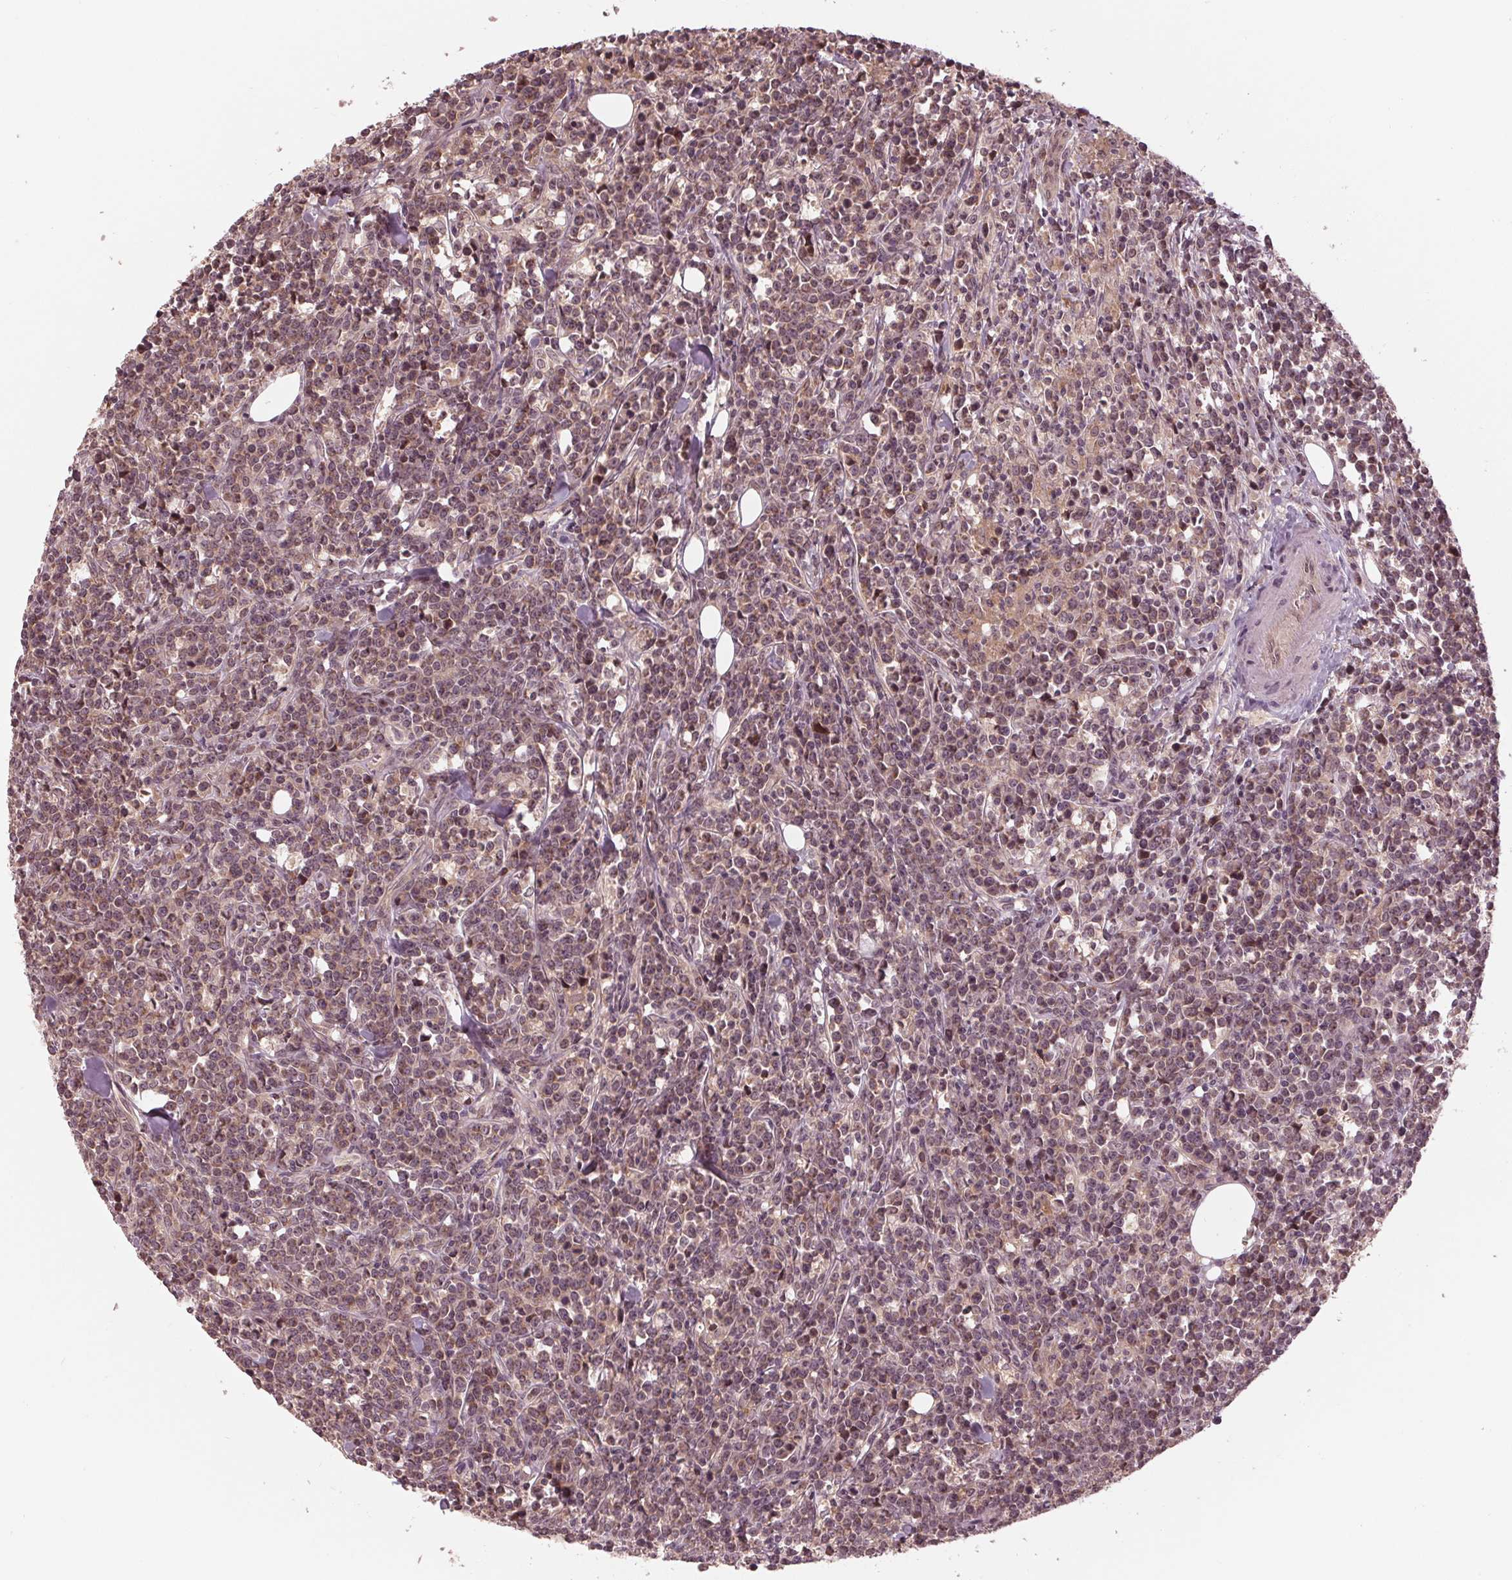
{"staining": {"intensity": "weak", "quantity": ">75%", "location": "cytoplasmic/membranous,nuclear"}, "tissue": "lymphoma", "cell_type": "Tumor cells", "image_type": "cancer", "snomed": [{"axis": "morphology", "description": "Malignant lymphoma, non-Hodgkin's type, High grade"}, {"axis": "topography", "description": "Small intestine"}], "caption": "A low amount of weak cytoplasmic/membranous and nuclear positivity is seen in approximately >75% of tumor cells in lymphoma tissue.", "gene": "ZNF471", "patient": {"sex": "female", "age": 56}}